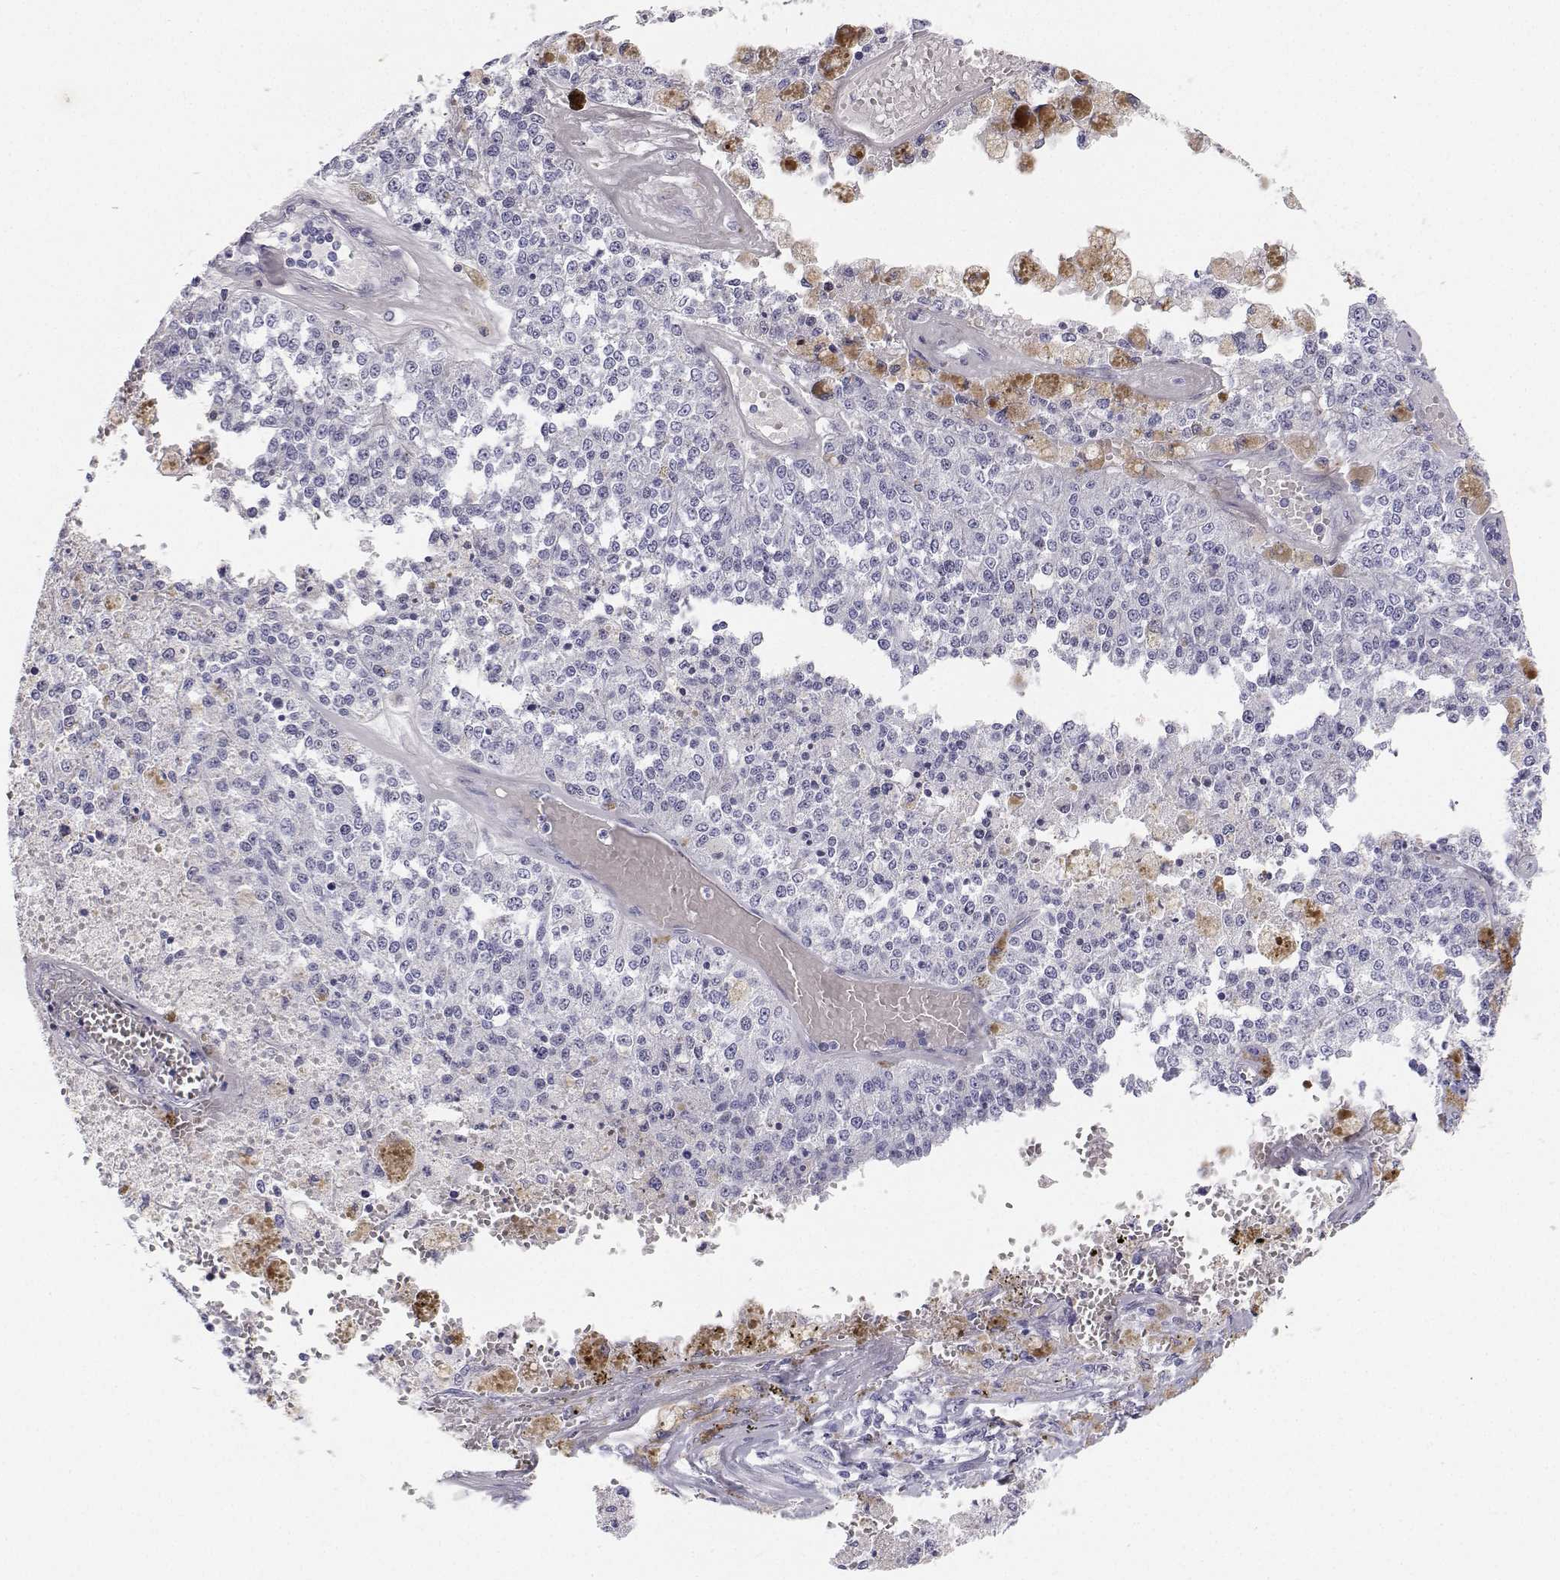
{"staining": {"intensity": "negative", "quantity": "none", "location": "none"}, "tissue": "melanoma", "cell_type": "Tumor cells", "image_type": "cancer", "snomed": [{"axis": "morphology", "description": "Malignant melanoma, Metastatic site"}, {"axis": "topography", "description": "Lymph node"}], "caption": "Melanoma was stained to show a protein in brown. There is no significant positivity in tumor cells.", "gene": "BHMT", "patient": {"sex": "female", "age": 64}}